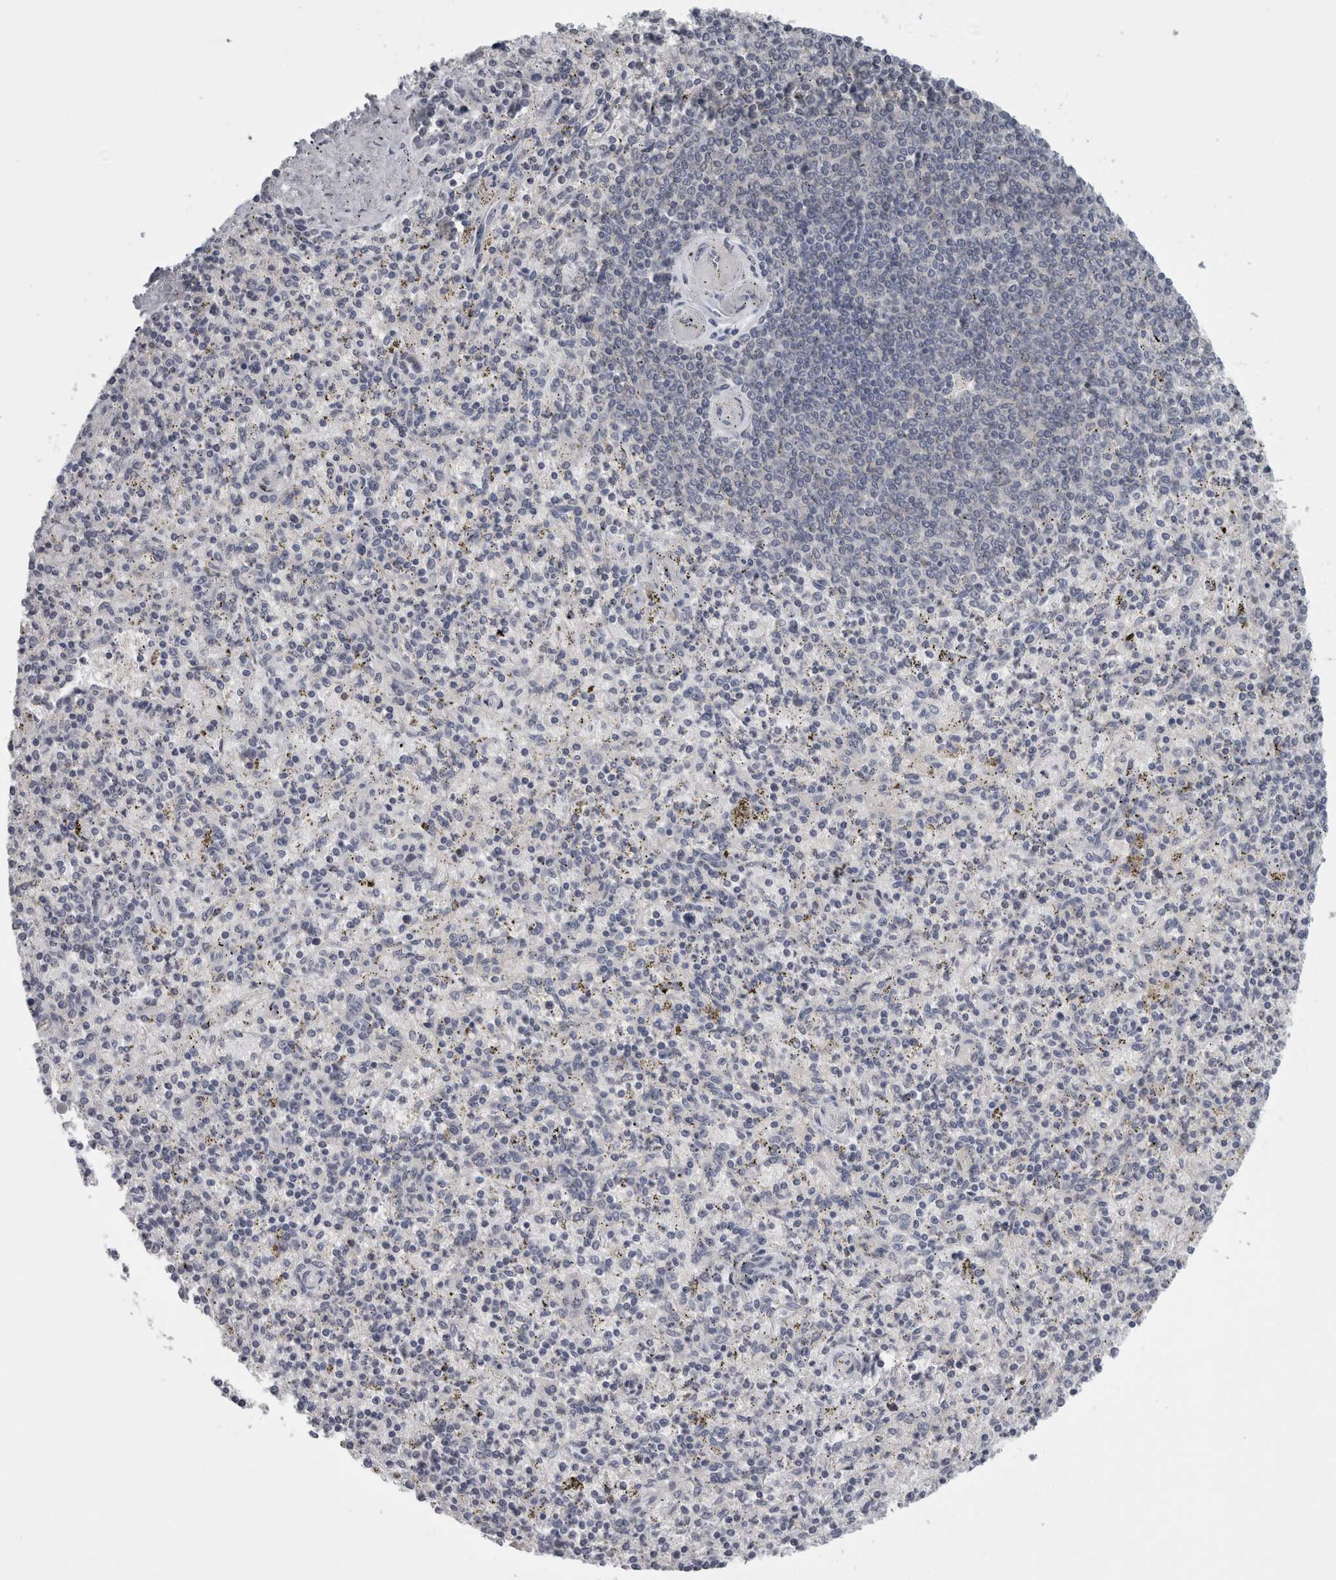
{"staining": {"intensity": "negative", "quantity": "none", "location": "none"}, "tissue": "spleen", "cell_type": "Cells in red pulp", "image_type": "normal", "snomed": [{"axis": "morphology", "description": "Normal tissue, NOS"}, {"axis": "topography", "description": "Spleen"}], "caption": "DAB (3,3'-diaminobenzidine) immunohistochemical staining of unremarkable human spleen displays no significant staining in cells in red pulp. Brightfield microscopy of immunohistochemistry stained with DAB (3,3'-diaminobenzidine) (brown) and hematoxylin (blue), captured at high magnification.", "gene": "TCAP", "patient": {"sex": "male", "age": 72}}